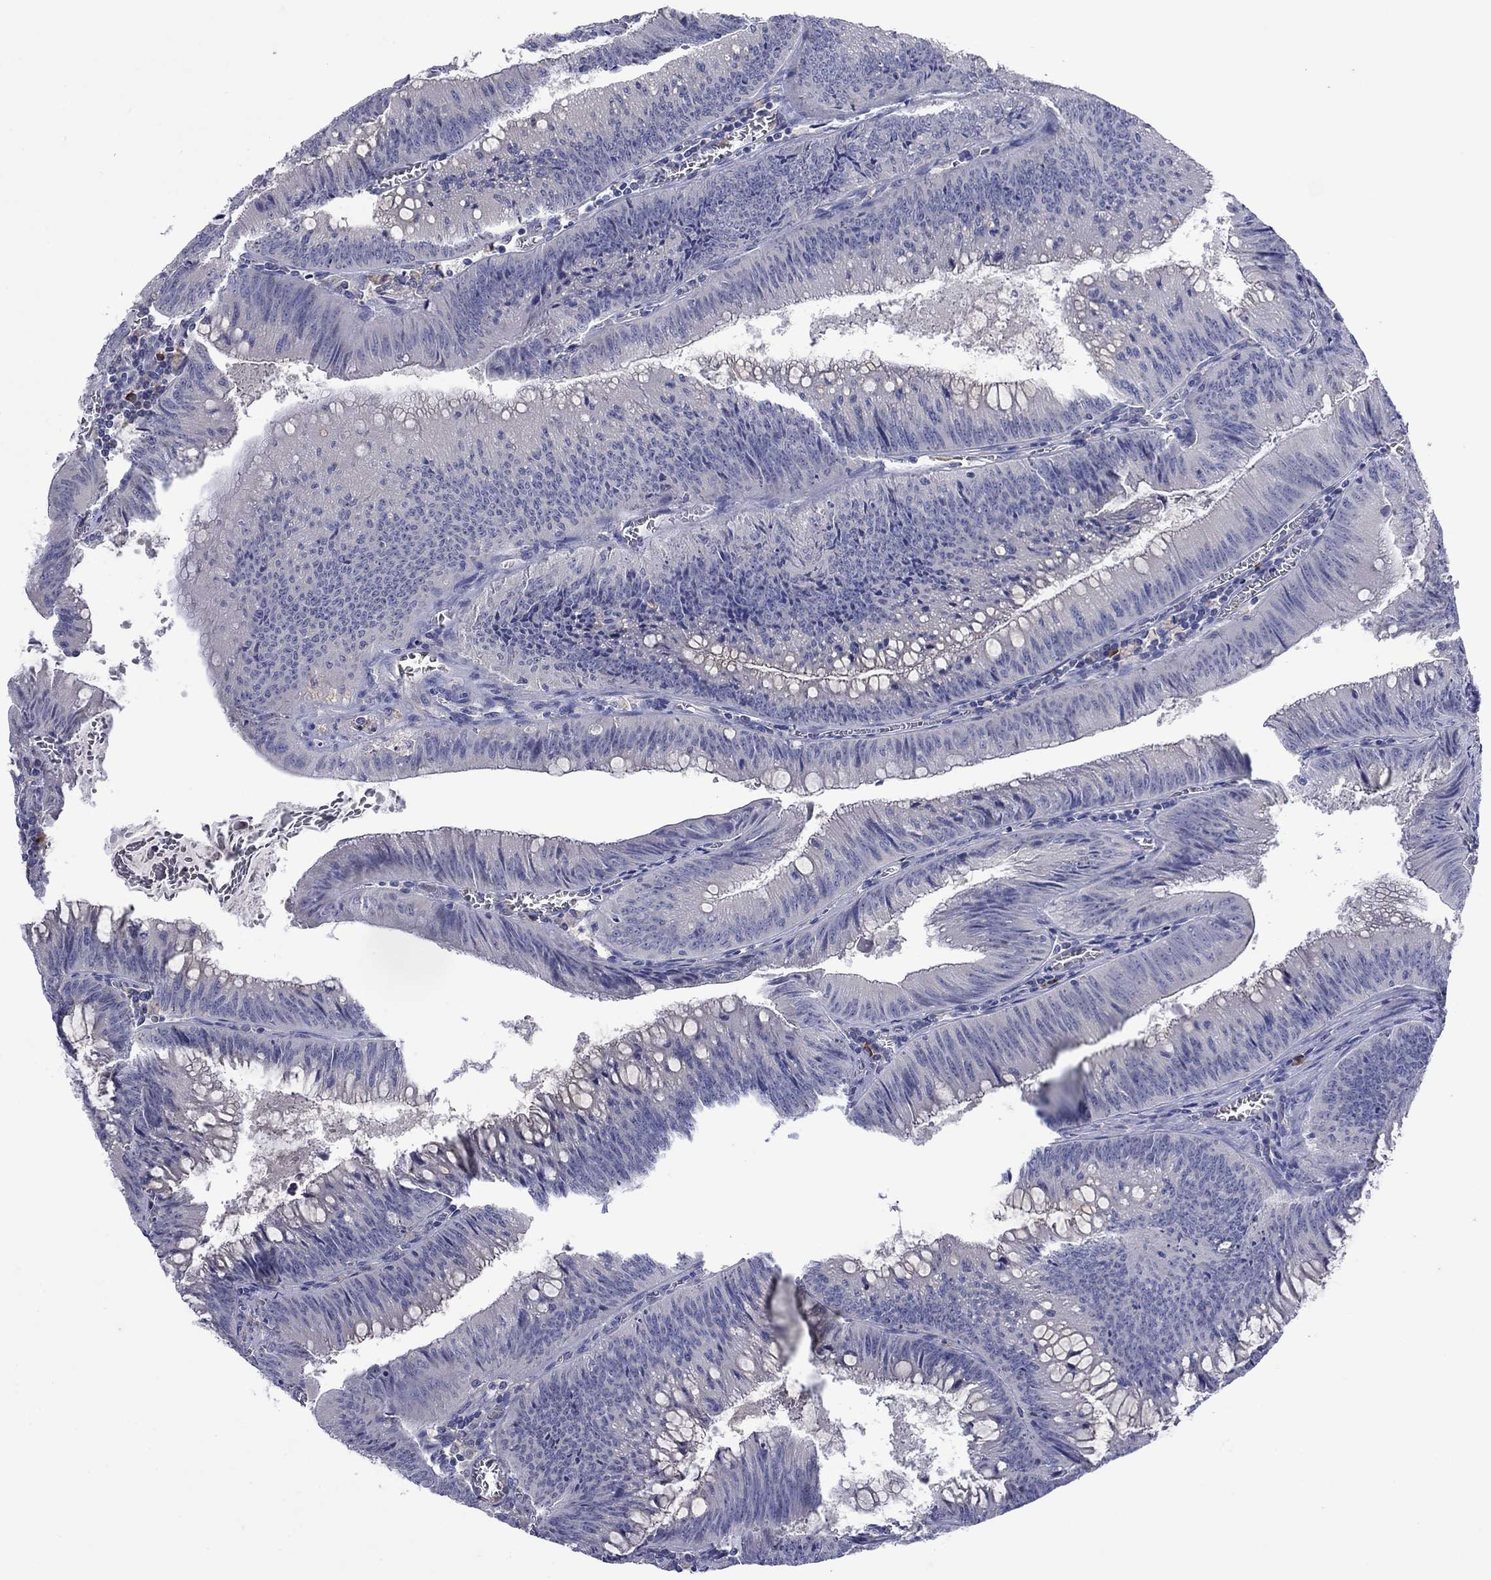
{"staining": {"intensity": "negative", "quantity": "none", "location": "none"}, "tissue": "colorectal cancer", "cell_type": "Tumor cells", "image_type": "cancer", "snomed": [{"axis": "morphology", "description": "Adenocarcinoma, NOS"}, {"axis": "topography", "description": "Rectum"}], "caption": "Colorectal cancer (adenocarcinoma) was stained to show a protein in brown. There is no significant staining in tumor cells.", "gene": "PLCL2", "patient": {"sex": "female", "age": 72}}